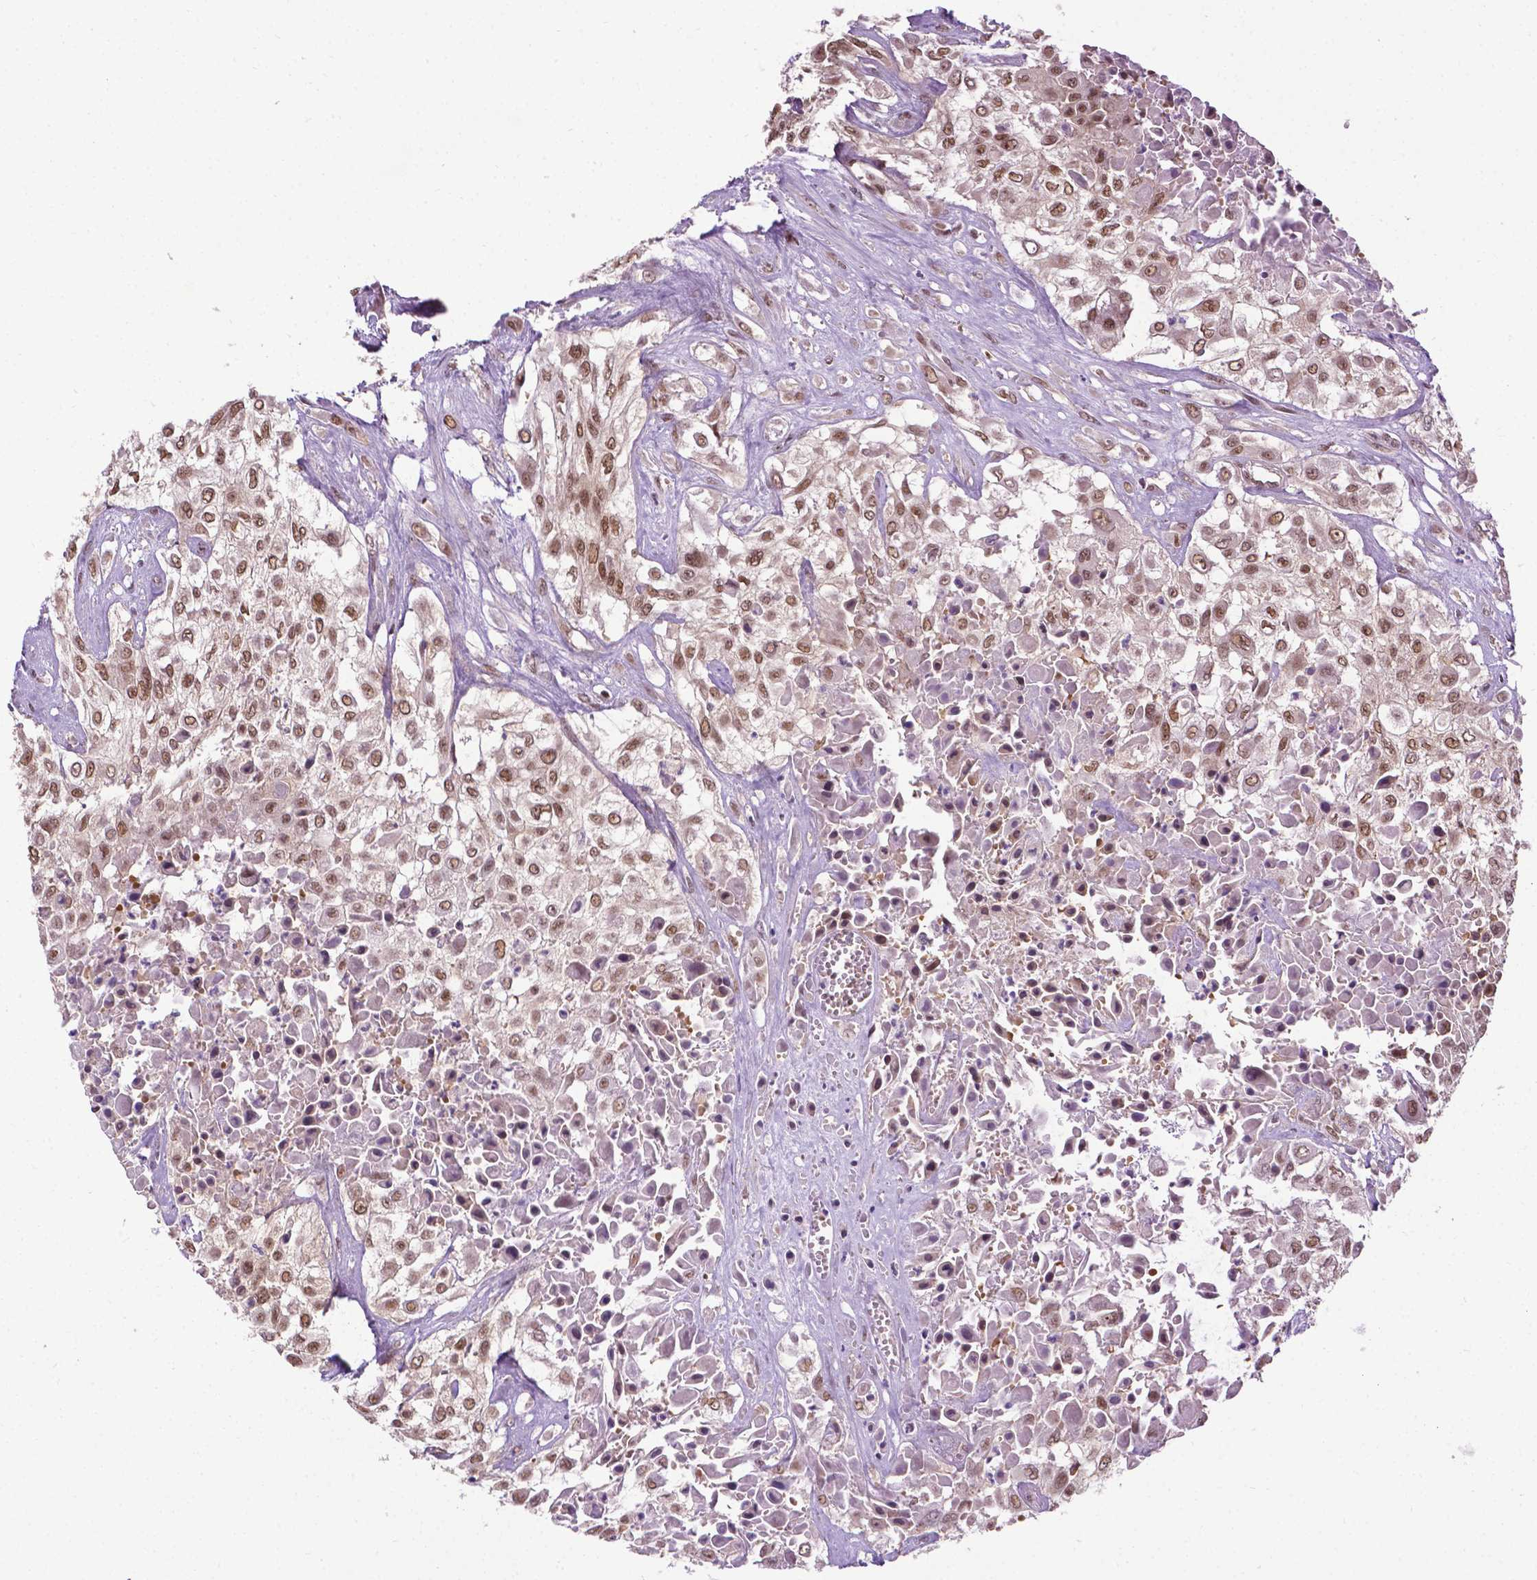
{"staining": {"intensity": "moderate", "quantity": ">75%", "location": "nuclear"}, "tissue": "urothelial cancer", "cell_type": "Tumor cells", "image_type": "cancer", "snomed": [{"axis": "morphology", "description": "Urothelial carcinoma, High grade"}, {"axis": "topography", "description": "Urinary bladder"}], "caption": "Immunohistochemistry (IHC) histopathology image of neoplastic tissue: urothelial cancer stained using immunohistochemistry (IHC) exhibits medium levels of moderate protein expression localized specifically in the nuclear of tumor cells, appearing as a nuclear brown color.", "gene": "UBQLN4", "patient": {"sex": "male", "age": 57}}